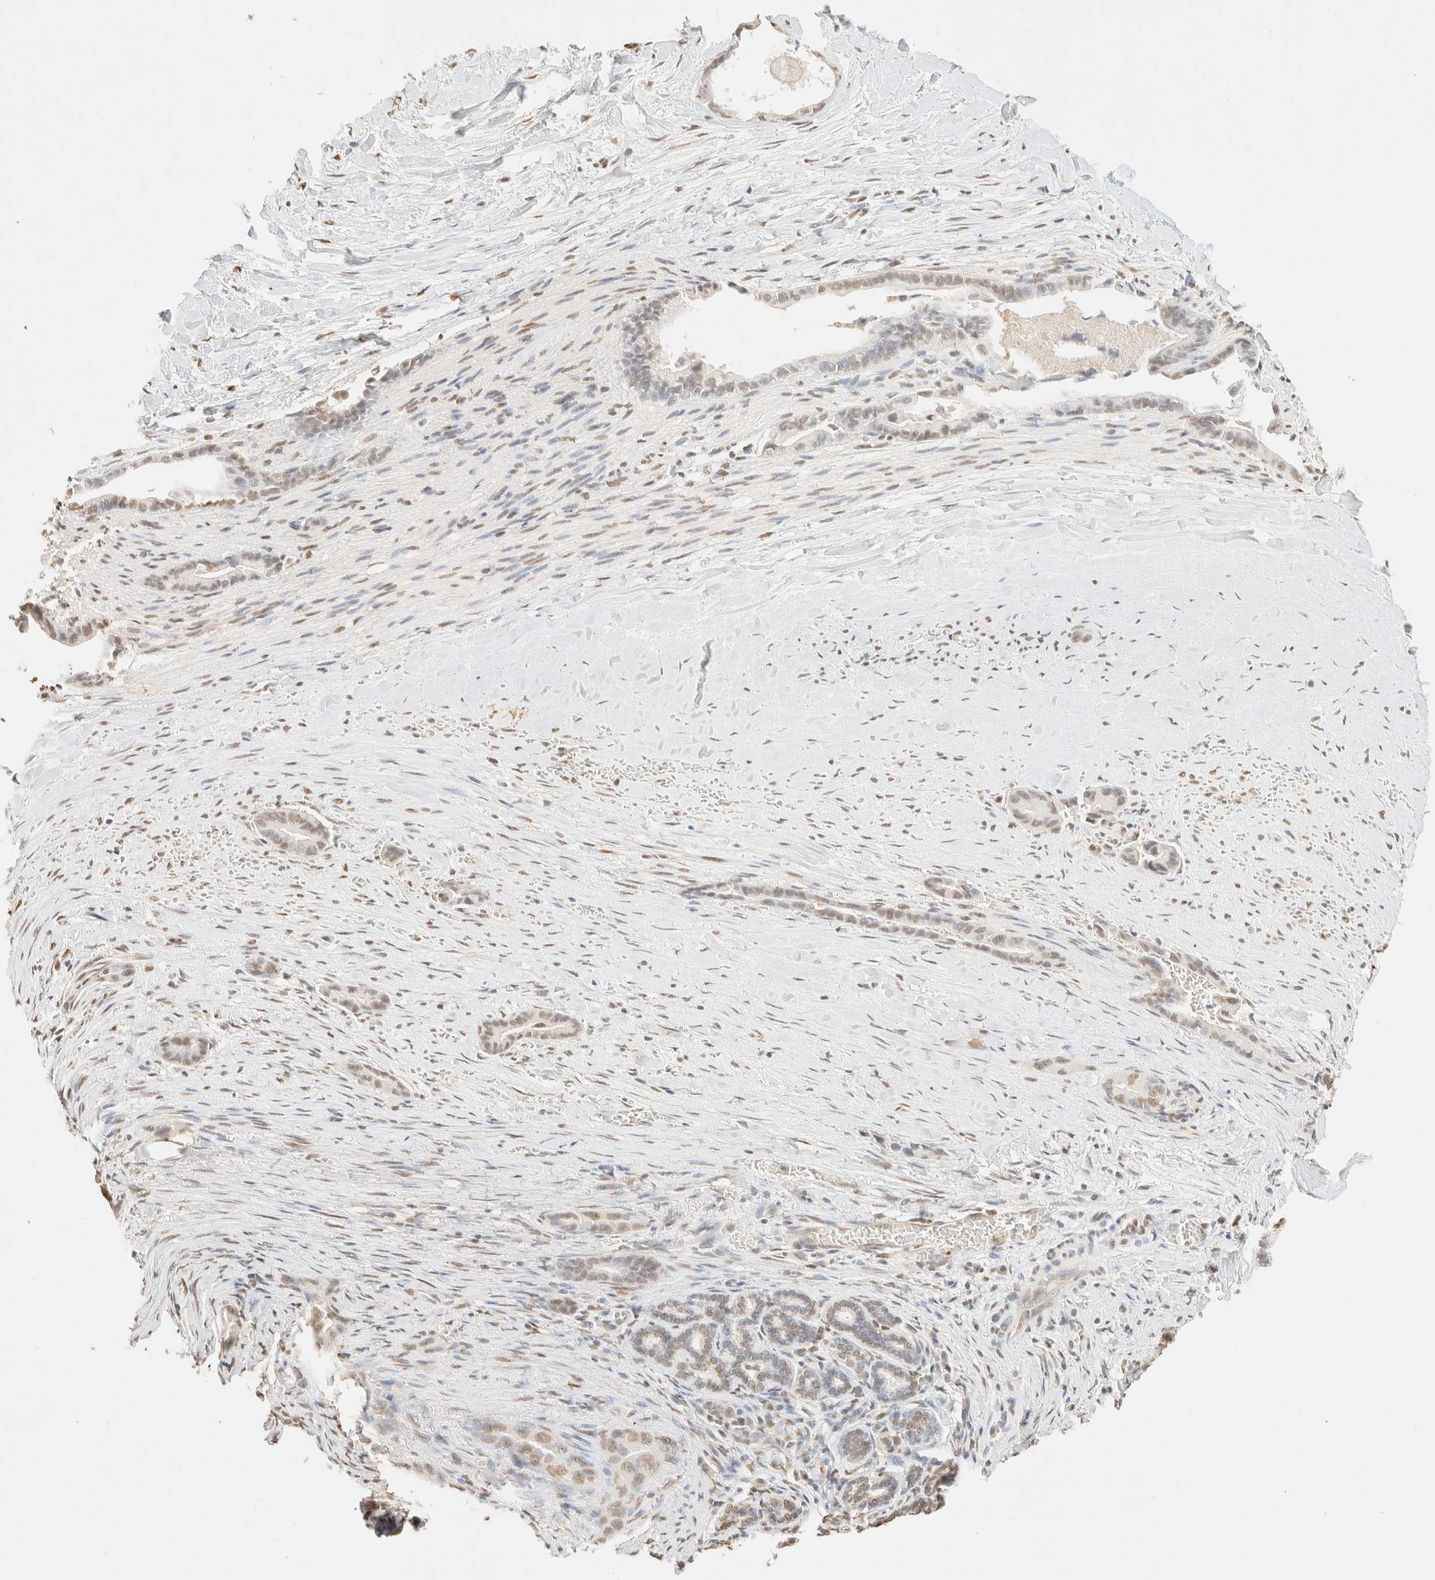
{"staining": {"intensity": "weak", "quantity": "25%-75%", "location": "nuclear"}, "tissue": "liver cancer", "cell_type": "Tumor cells", "image_type": "cancer", "snomed": [{"axis": "morphology", "description": "Cholangiocarcinoma"}, {"axis": "topography", "description": "Liver"}], "caption": "Human liver cancer stained with a brown dye exhibits weak nuclear positive expression in approximately 25%-75% of tumor cells.", "gene": "S100A13", "patient": {"sex": "female", "age": 55}}